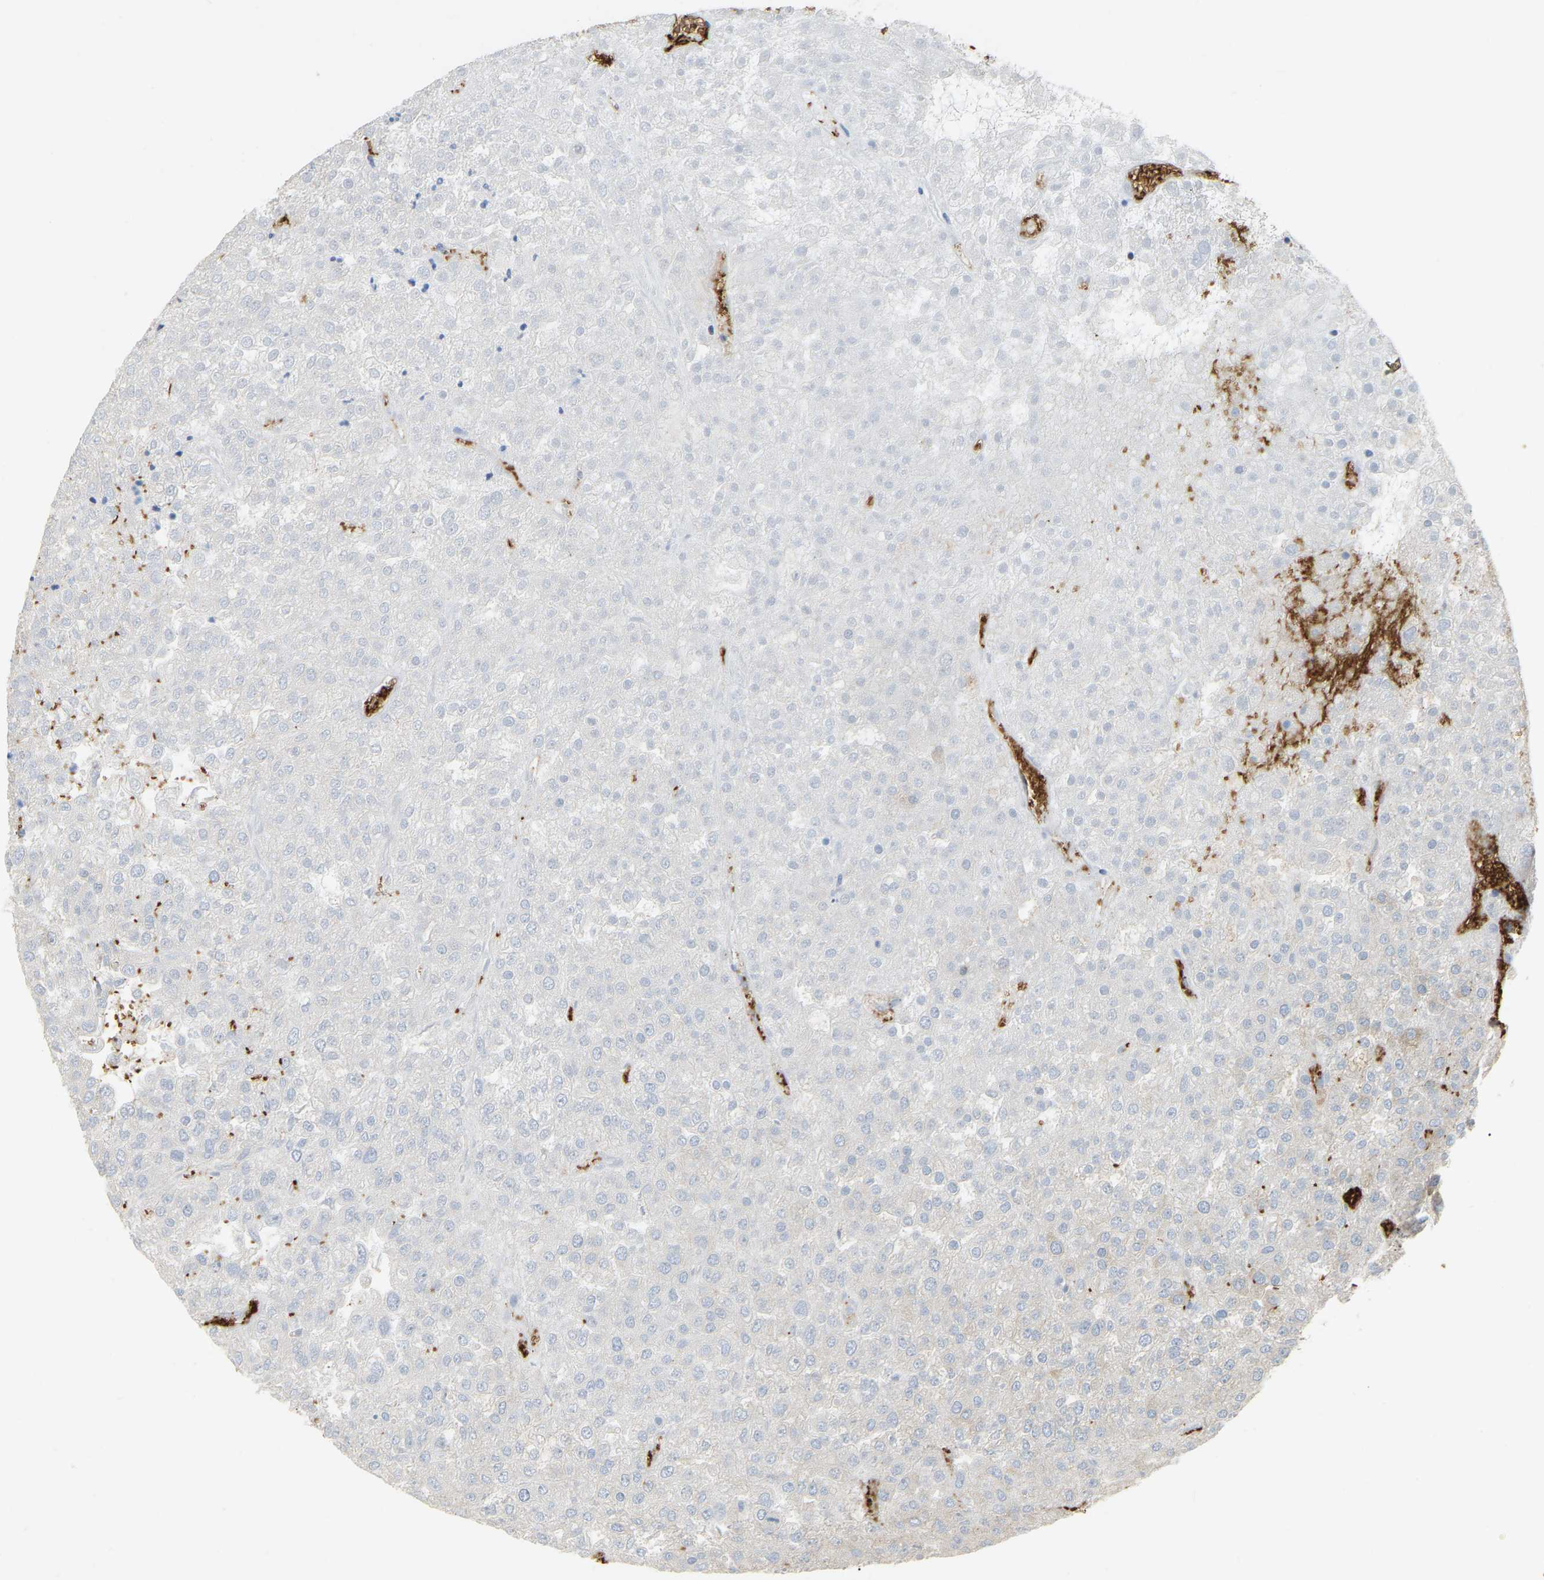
{"staining": {"intensity": "moderate", "quantity": "<25%", "location": "cytoplasmic/membranous"}, "tissue": "renal cancer", "cell_type": "Tumor cells", "image_type": "cancer", "snomed": [{"axis": "morphology", "description": "Adenocarcinoma, NOS"}, {"axis": "topography", "description": "Kidney"}], "caption": "Immunohistochemical staining of human renal cancer (adenocarcinoma) exhibits moderate cytoplasmic/membranous protein staining in about <25% of tumor cells.", "gene": "CFAP298", "patient": {"sex": "female", "age": 54}}